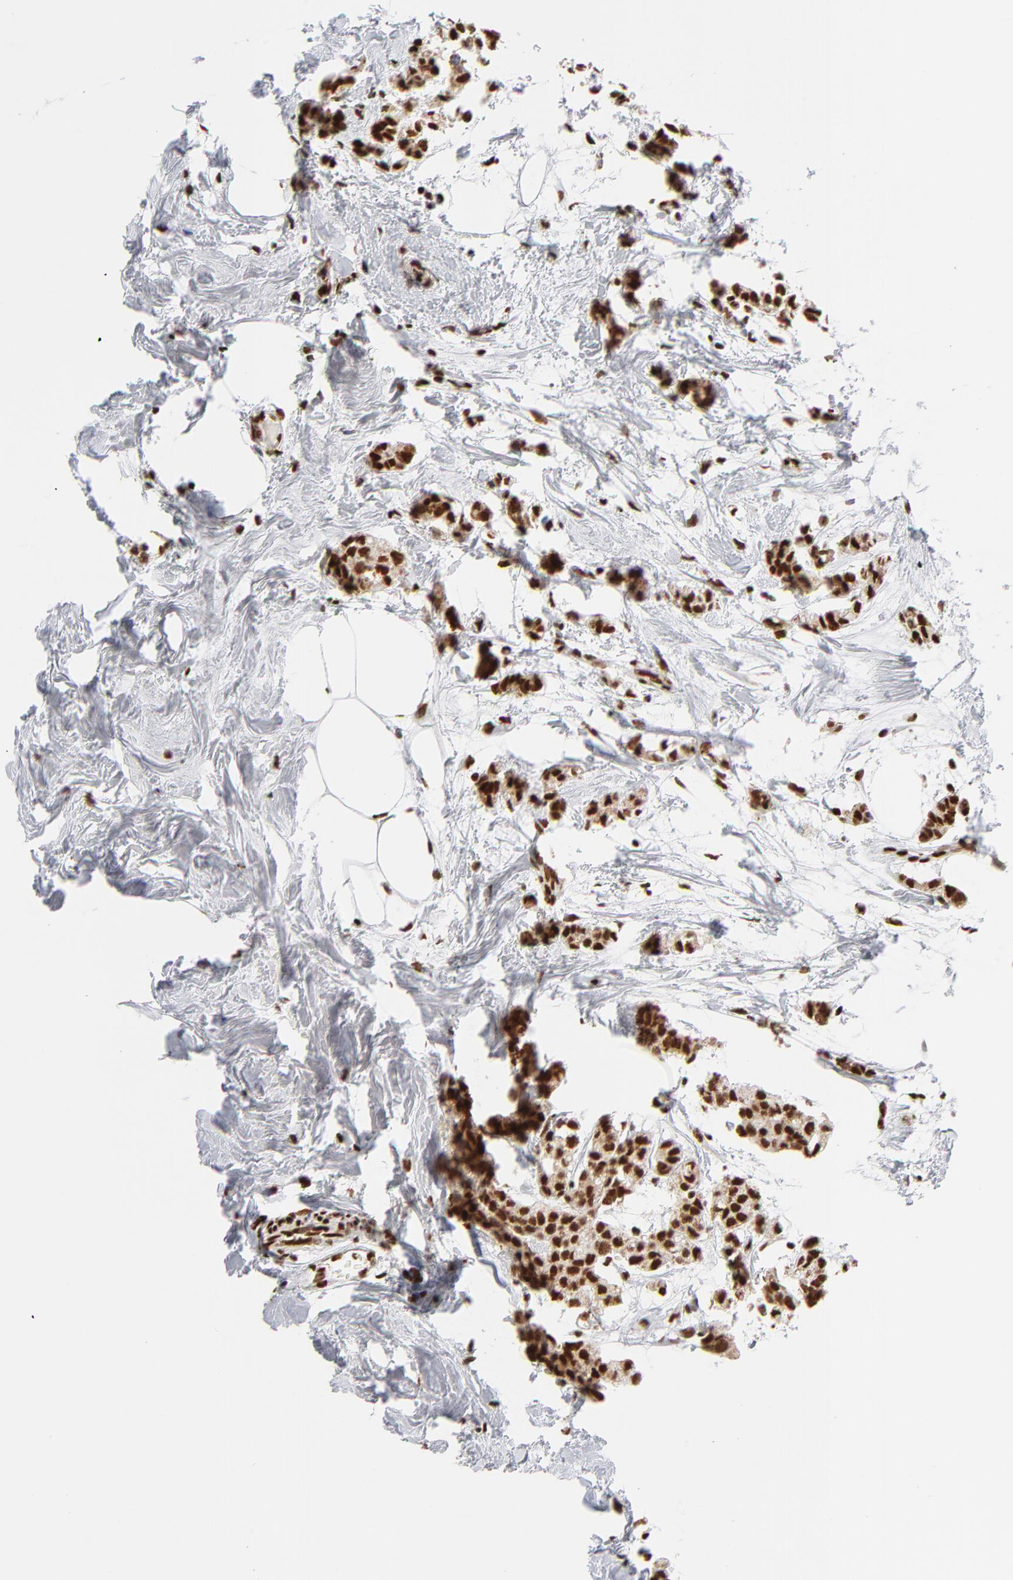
{"staining": {"intensity": "strong", "quantity": ">75%", "location": "nuclear"}, "tissue": "breast cancer", "cell_type": "Tumor cells", "image_type": "cancer", "snomed": [{"axis": "morphology", "description": "Duct carcinoma"}, {"axis": "topography", "description": "Breast"}], "caption": "The histopathology image demonstrates immunohistochemical staining of breast cancer. There is strong nuclear staining is identified in about >75% of tumor cells. The staining is performed using DAB (3,3'-diaminobenzidine) brown chromogen to label protein expression. The nuclei are counter-stained blue using hematoxylin.", "gene": "CREB1", "patient": {"sex": "female", "age": 84}}